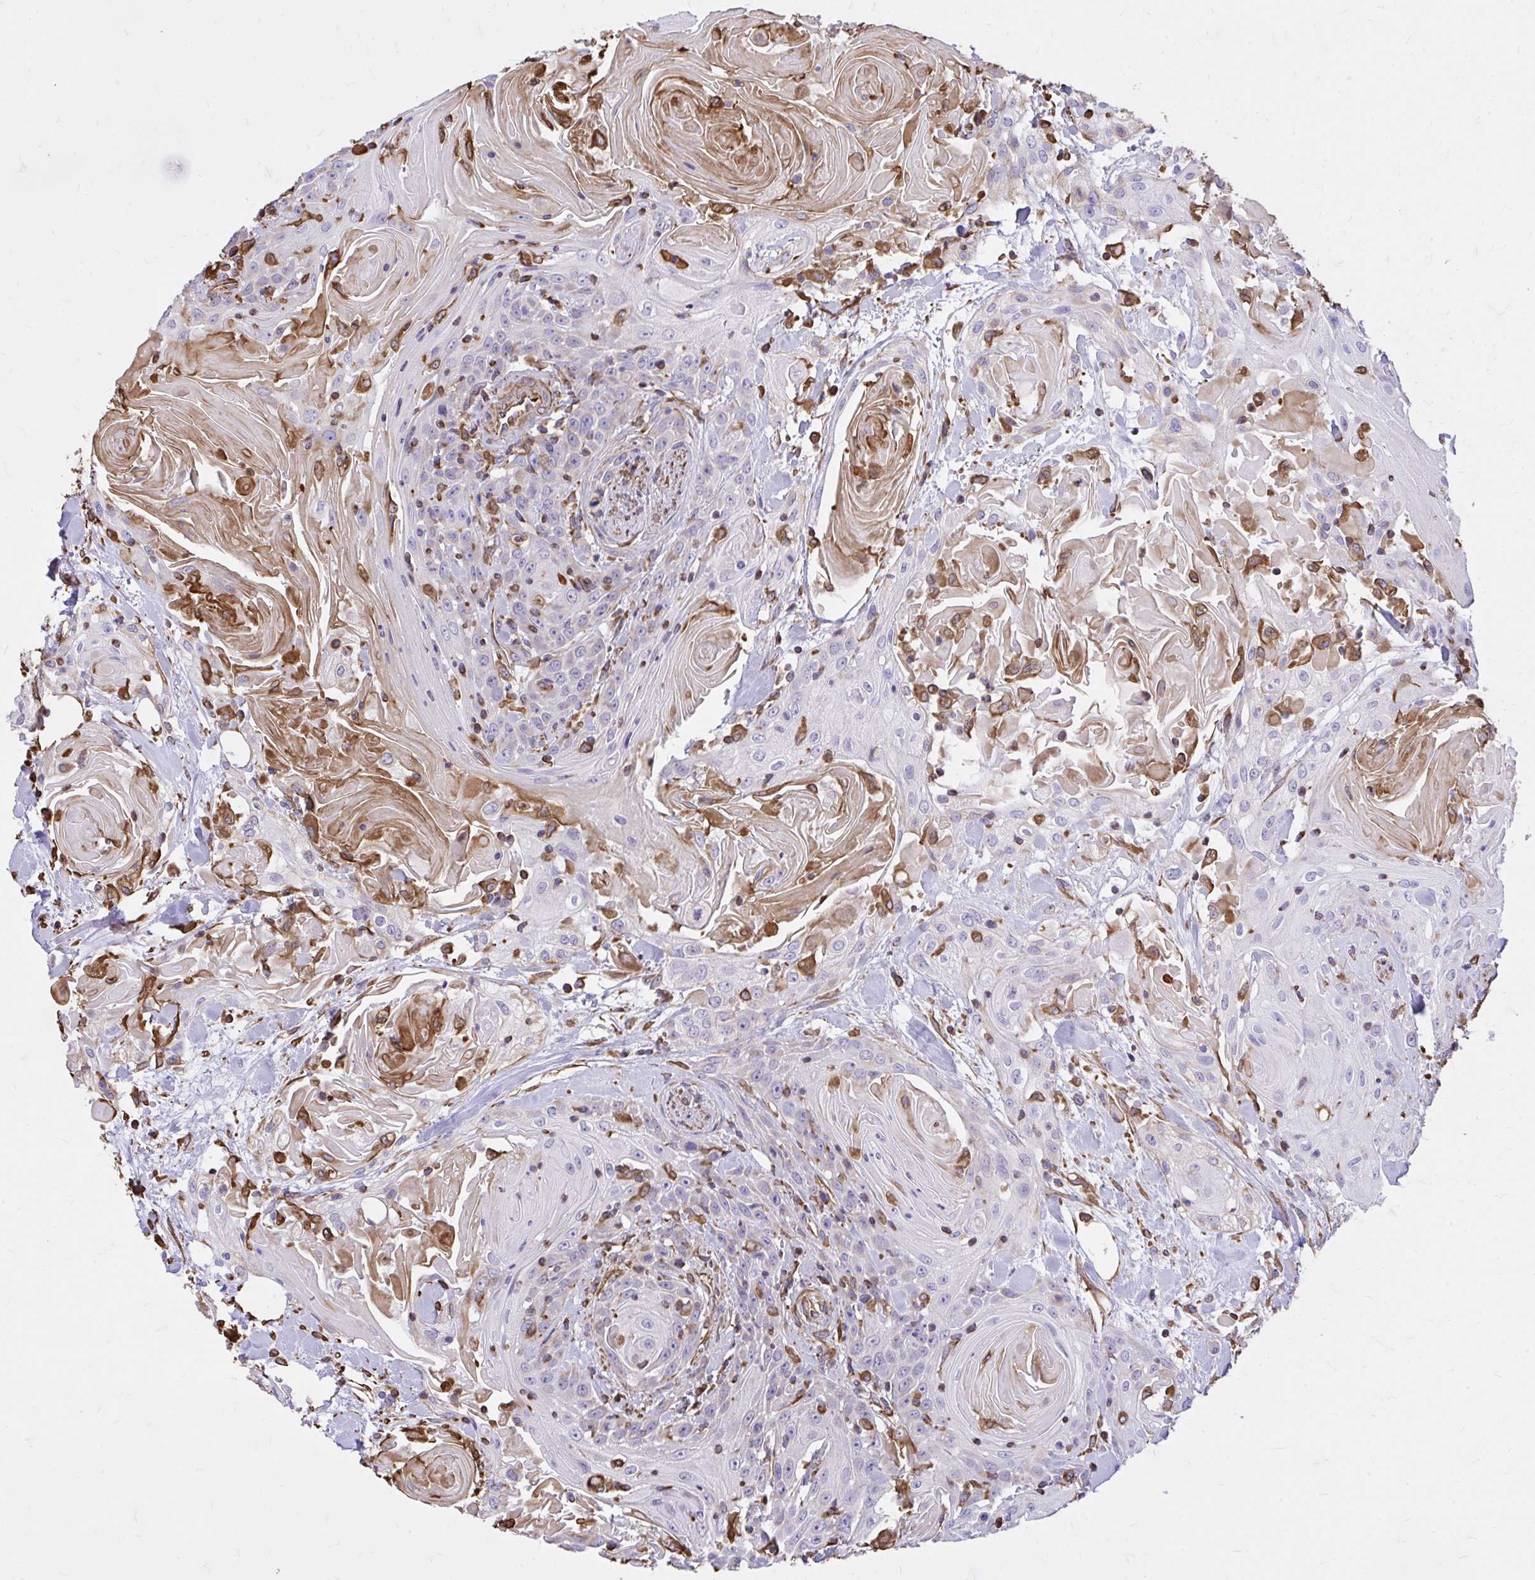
{"staining": {"intensity": "negative", "quantity": "none", "location": "none"}, "tissue": "head and neck cancer", "cell_type": "Tumor cells", "image_type": "cancer", "snomed": [{"axis": "morphology", "description": "Squamous cell carcinoma, NOS"}, {"axis": "topography", "description": "Head-Neck"}], "caption": "A micrograph of squamous cell carcinoma (head and neck) stained for a protein exhibits no brown staining in tumor cells. The staining was performed using DAB to visualize the protein expression in brown, while the nuclei were stained in blue with hematoxylin (Magnification: 20x).", "gene": "RNF103", "patient": {"sex": "female", "age": 84}}